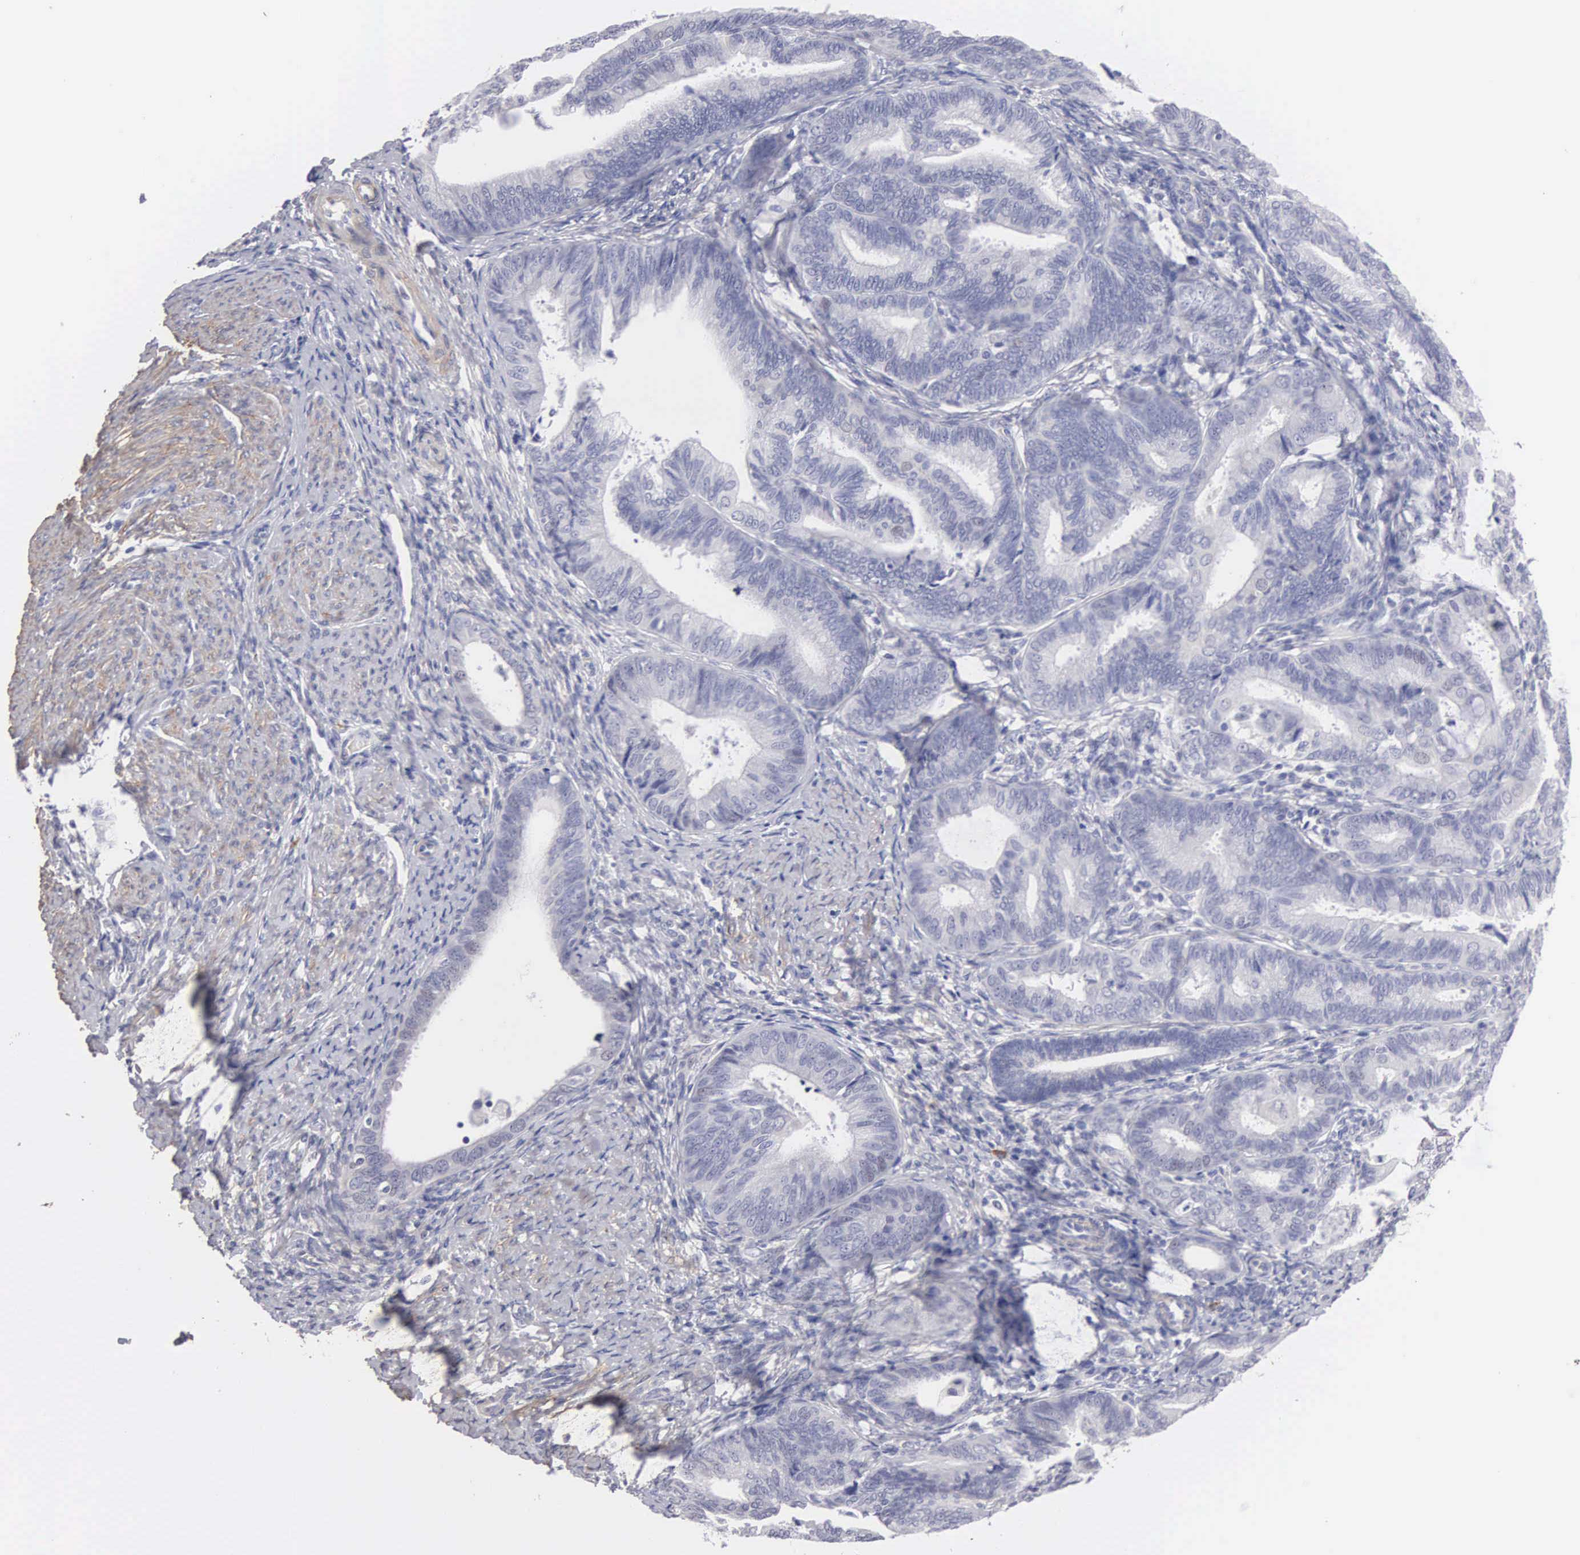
{"staining": {"intensity": "negative", "quantity": "none", "location": "none"}, "tissue": "endometrial cancer", "cell_type": "Tumor cells", "image_type": "cancer", "snomed": [{"axis": "morphology", "description": "Adenocarcinoma, NOS"}, {"axis": "topography", "description": "Endometrium"}], "caption": "Photomicrograph shows no protein expression in tumor cells of endometrial cancer tissue.", "gene": "ELFN2", "patient": {"sex": "female", "age": 63}}